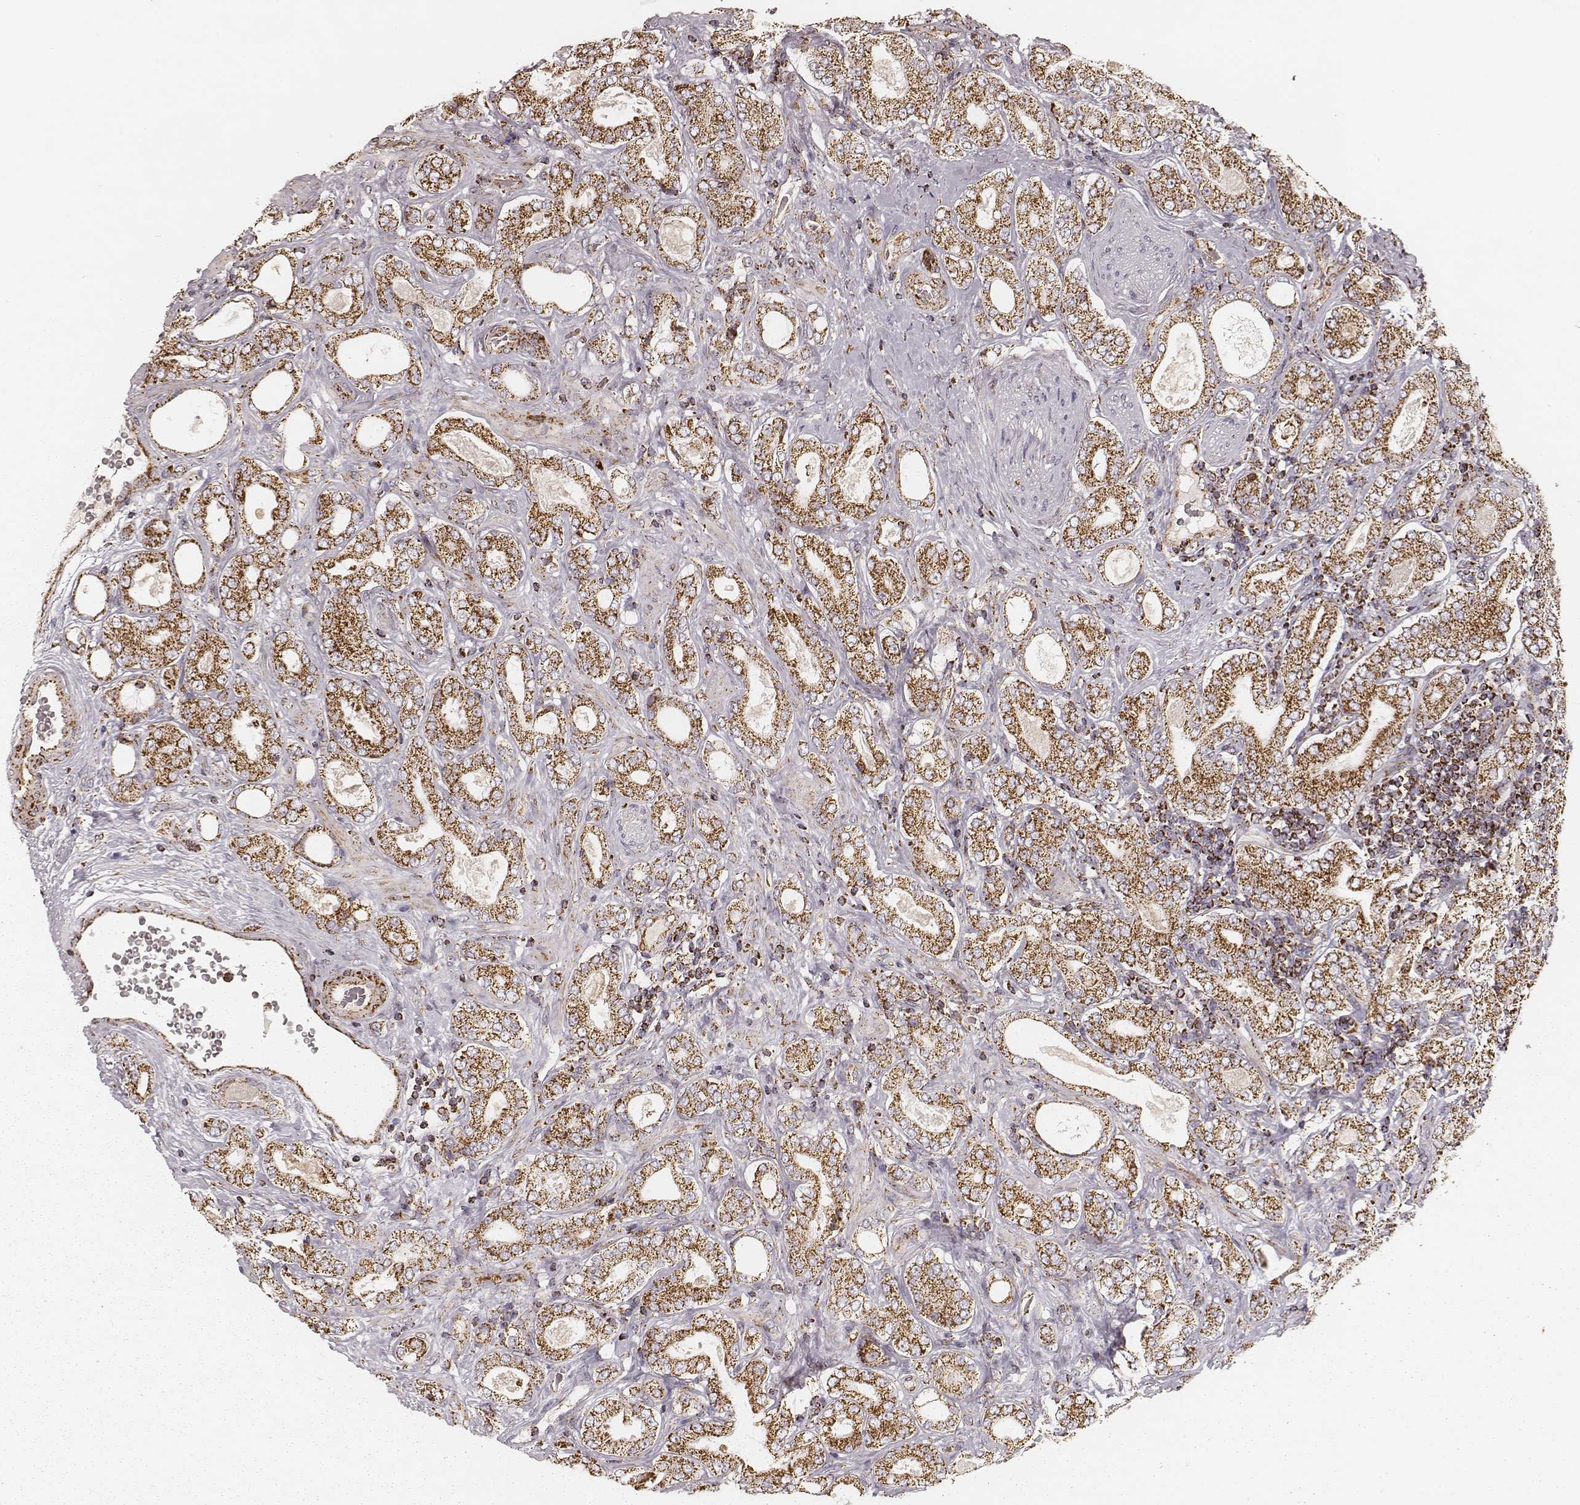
{"staining": {"intensity": "strong", "quantity": ">75%", "location": "cytoplasmic/membranous"}, "tissue": "prostate cancer", "cell_type": "Tumor cells", "image_type": "cancer", "snomed": [{"axis": "morphology", "description": "Adenocarcinoma, NOS"}, {"axis": "topography", "description": "Prostate"}], "caption": "Tumor cells exhibit high levels of strong cytoplasmic/membranous expression in about >75% of cells in prostate cancer. Nuclei are stained in blue.", "gene": "CS", "patient": {"sex": "male", "age": 64}}